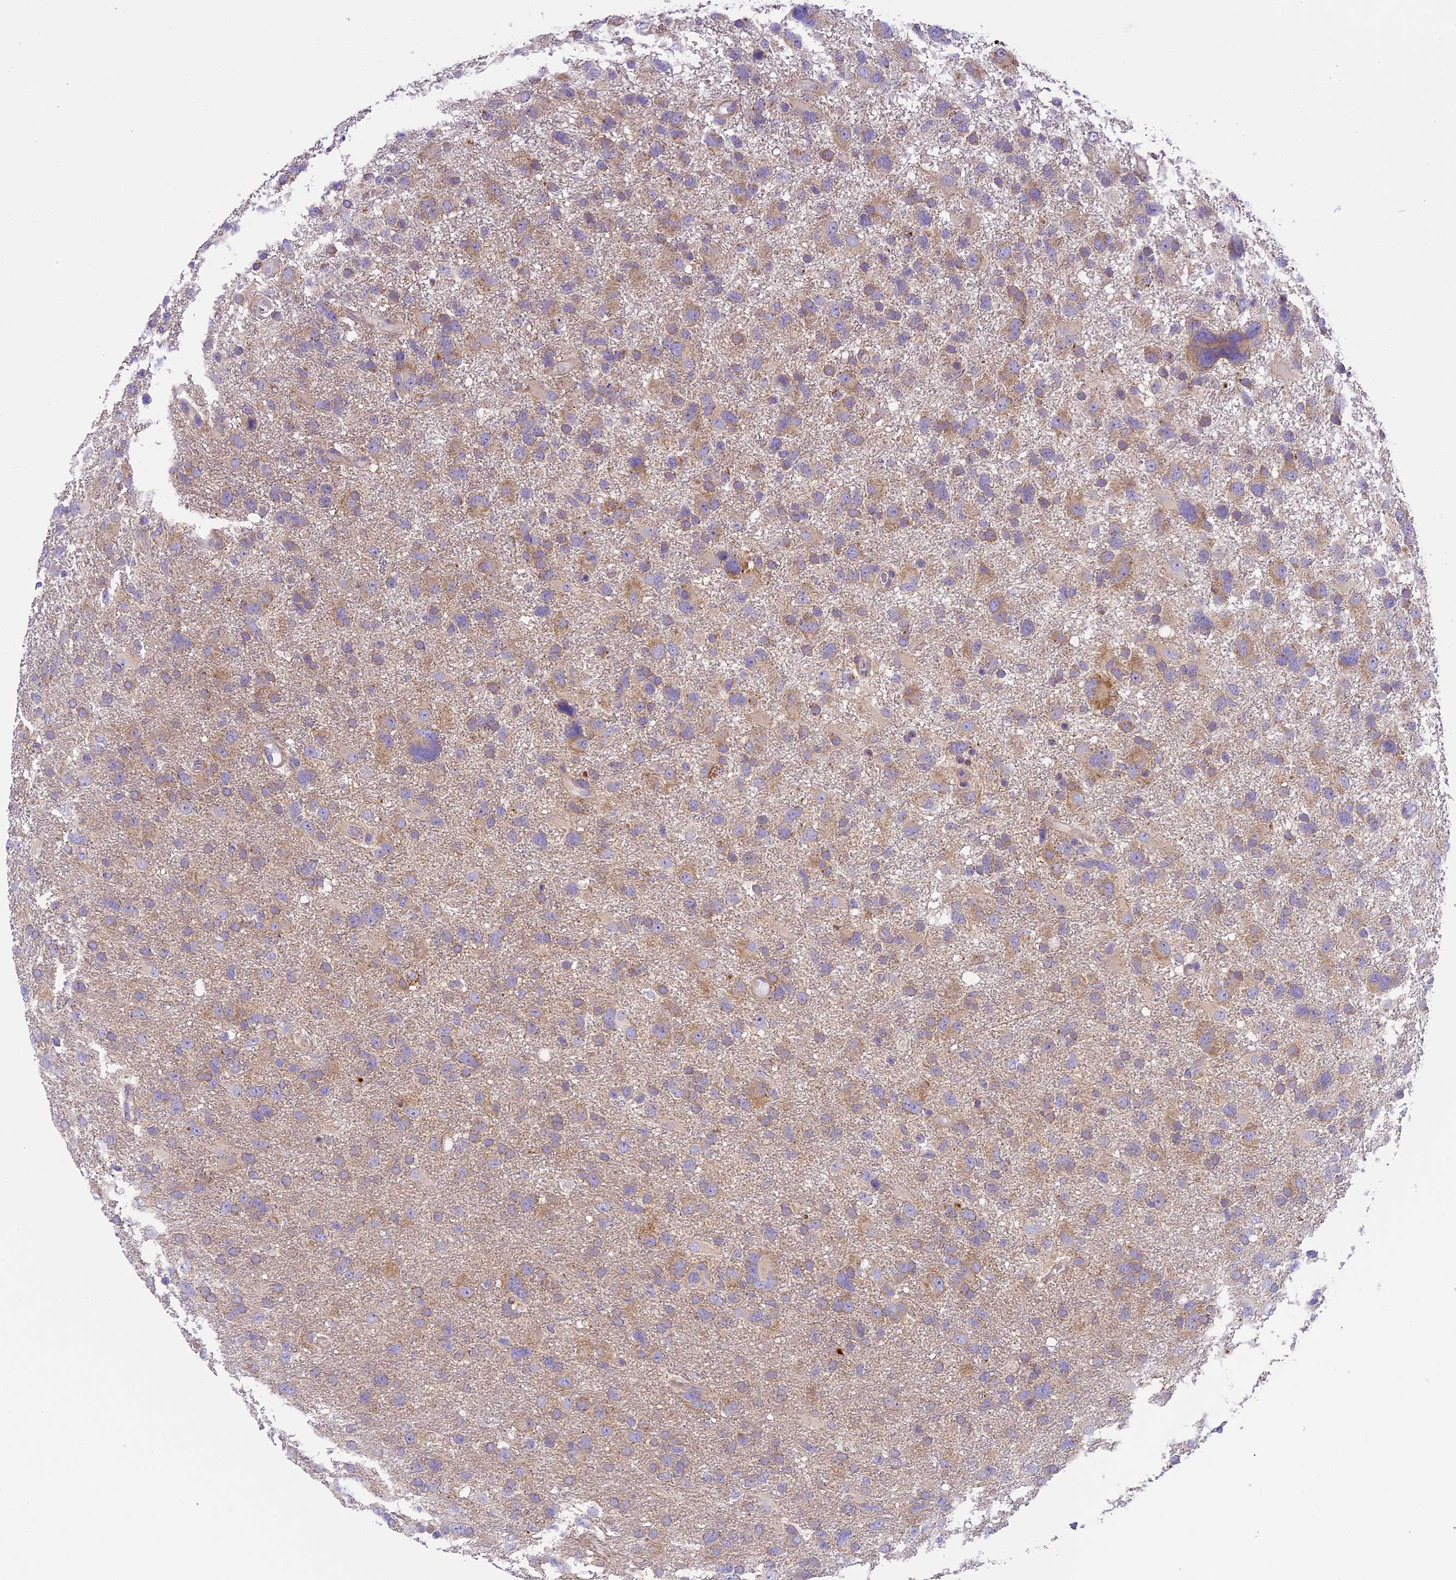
{"staining": {"intensity": "moderate", "quantity": "<25%", "location": "cytoplasmic/membranous"}, "tissue": "glioma", "cell_type": "Tumor cells", "image_type": "cancer", "snomed": [{"axis": "morphology", "description": "Glioma, malignant, High grade"}, {"axis": "topography", "description": "Brain"}], "caption": "Moderate cytoplasmic/membranous positivity is appreciated in about <25% of tumor cells in malignant high-grade glioma.", "gene": "ARHGEF37", "patient": {"sex": "male", "age": 61}}